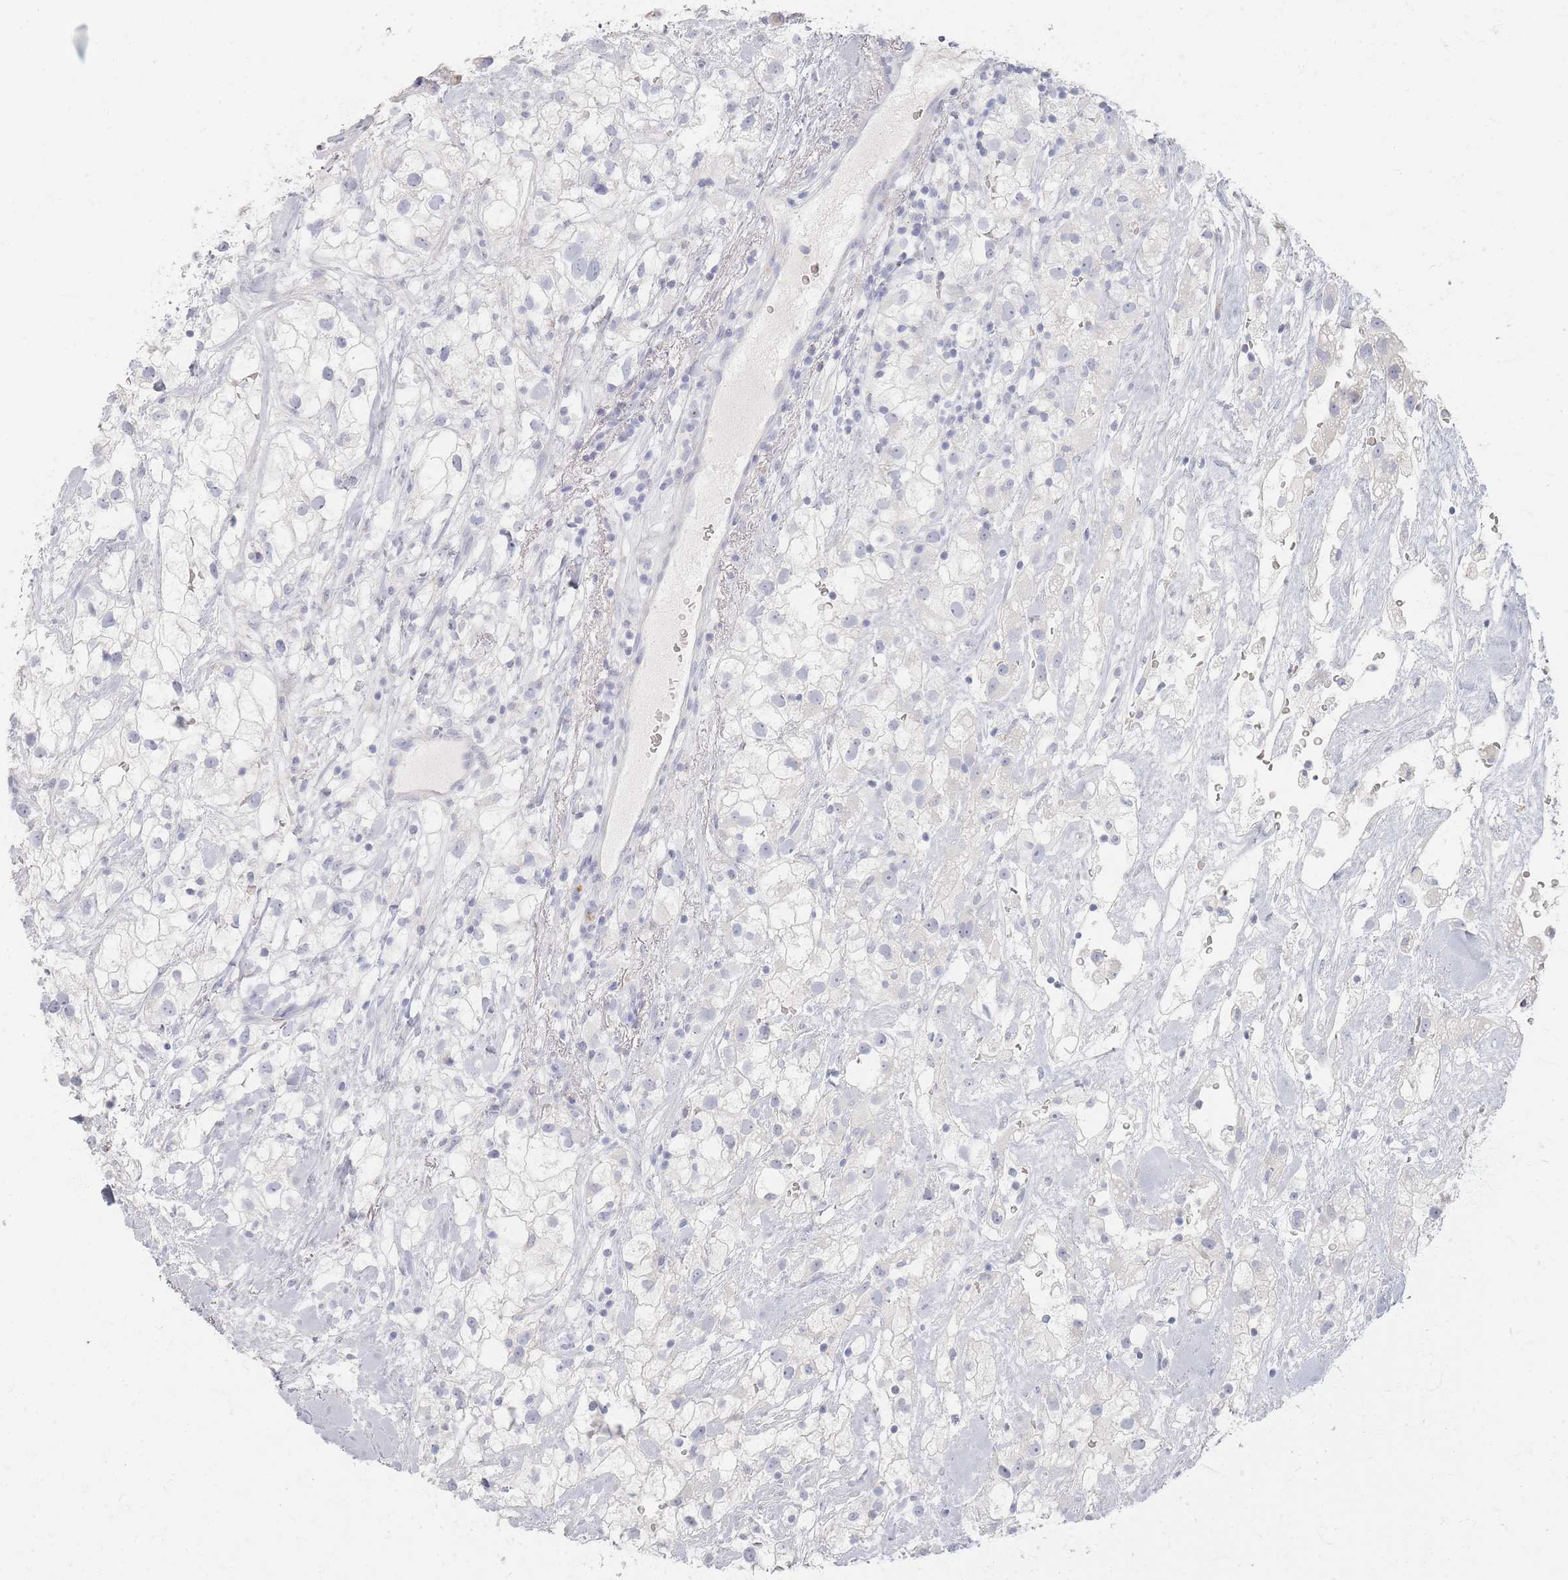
{"staining": {"intensity": "negative", "quantity": "none", "location": "none"}, "tissue": "renal cancer", "cell_type": "Tumor cells", "image_type": "cancer", "snomed": [{"axis": "morphology", "description": "Adenocarcinoma, NOS"}, {"axis": "topography", "description": "Kidney"}], "caption": "There is no significant positivity in tumor cells of renal adenocarcinoma.", "gene": "SLC2A11", "patient": {"sex": "male", "age": 59}}